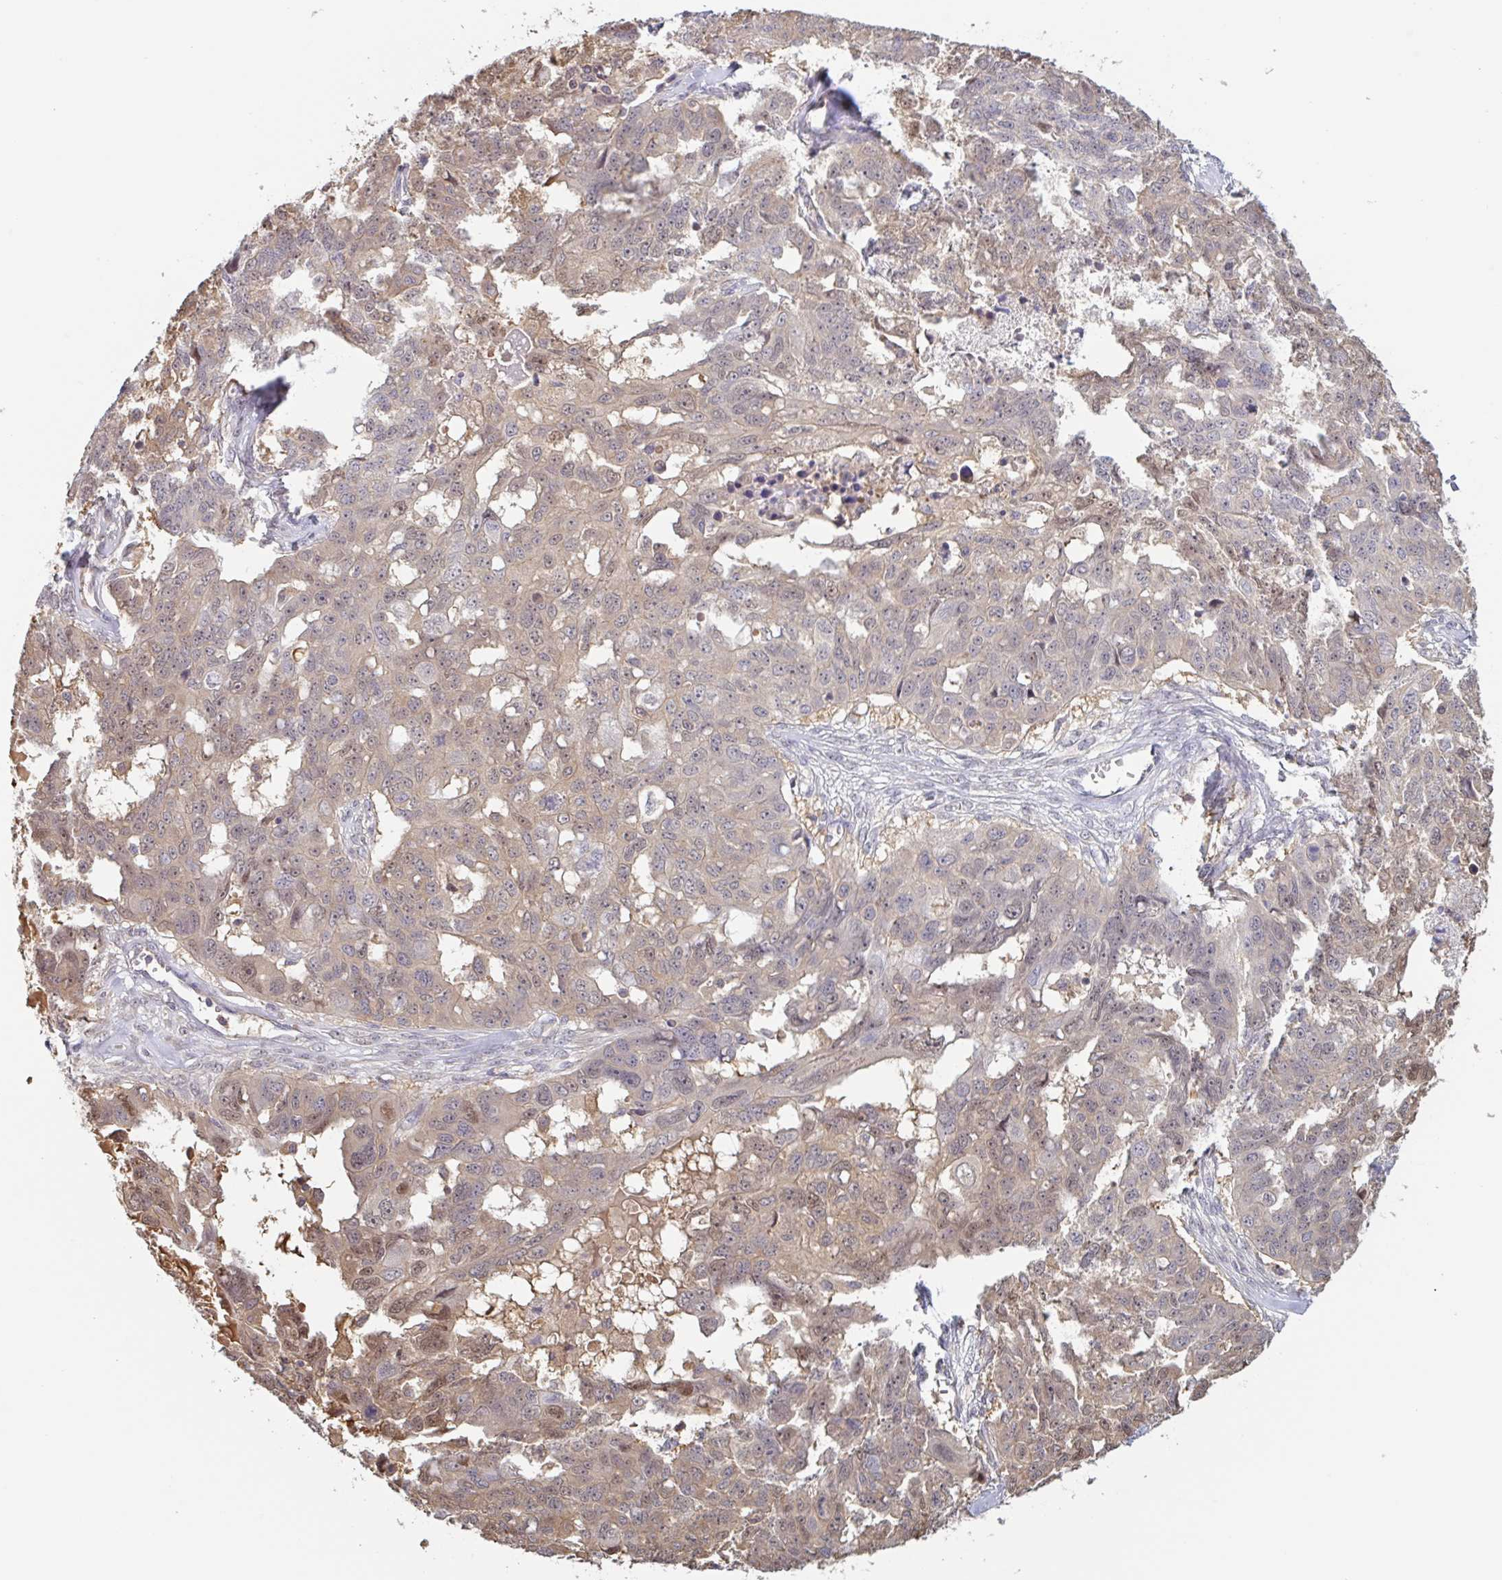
{"staining": {"intensity": "moderate", "quantity": "<25%", "location": "cytoplasmic/membranous,nuclear"}, "tissue": "ovarian cancer", "cell_type": "Tumor cells", "image_type": "cancer", "snomed": [{"axis": "morphology", "description": "Carcinoma, endometroid"}, {"axis": "topography", "description": "Ovary"}], "caption": "Human ovarian endometroid carcinoma stained with a brown dye reveals moderate cytoplasmic/membranous and nuclear positive expression in about <25% of tumor cells.", "gene": "OTOP2", "patient": {"sex": "female", "age": 70}}